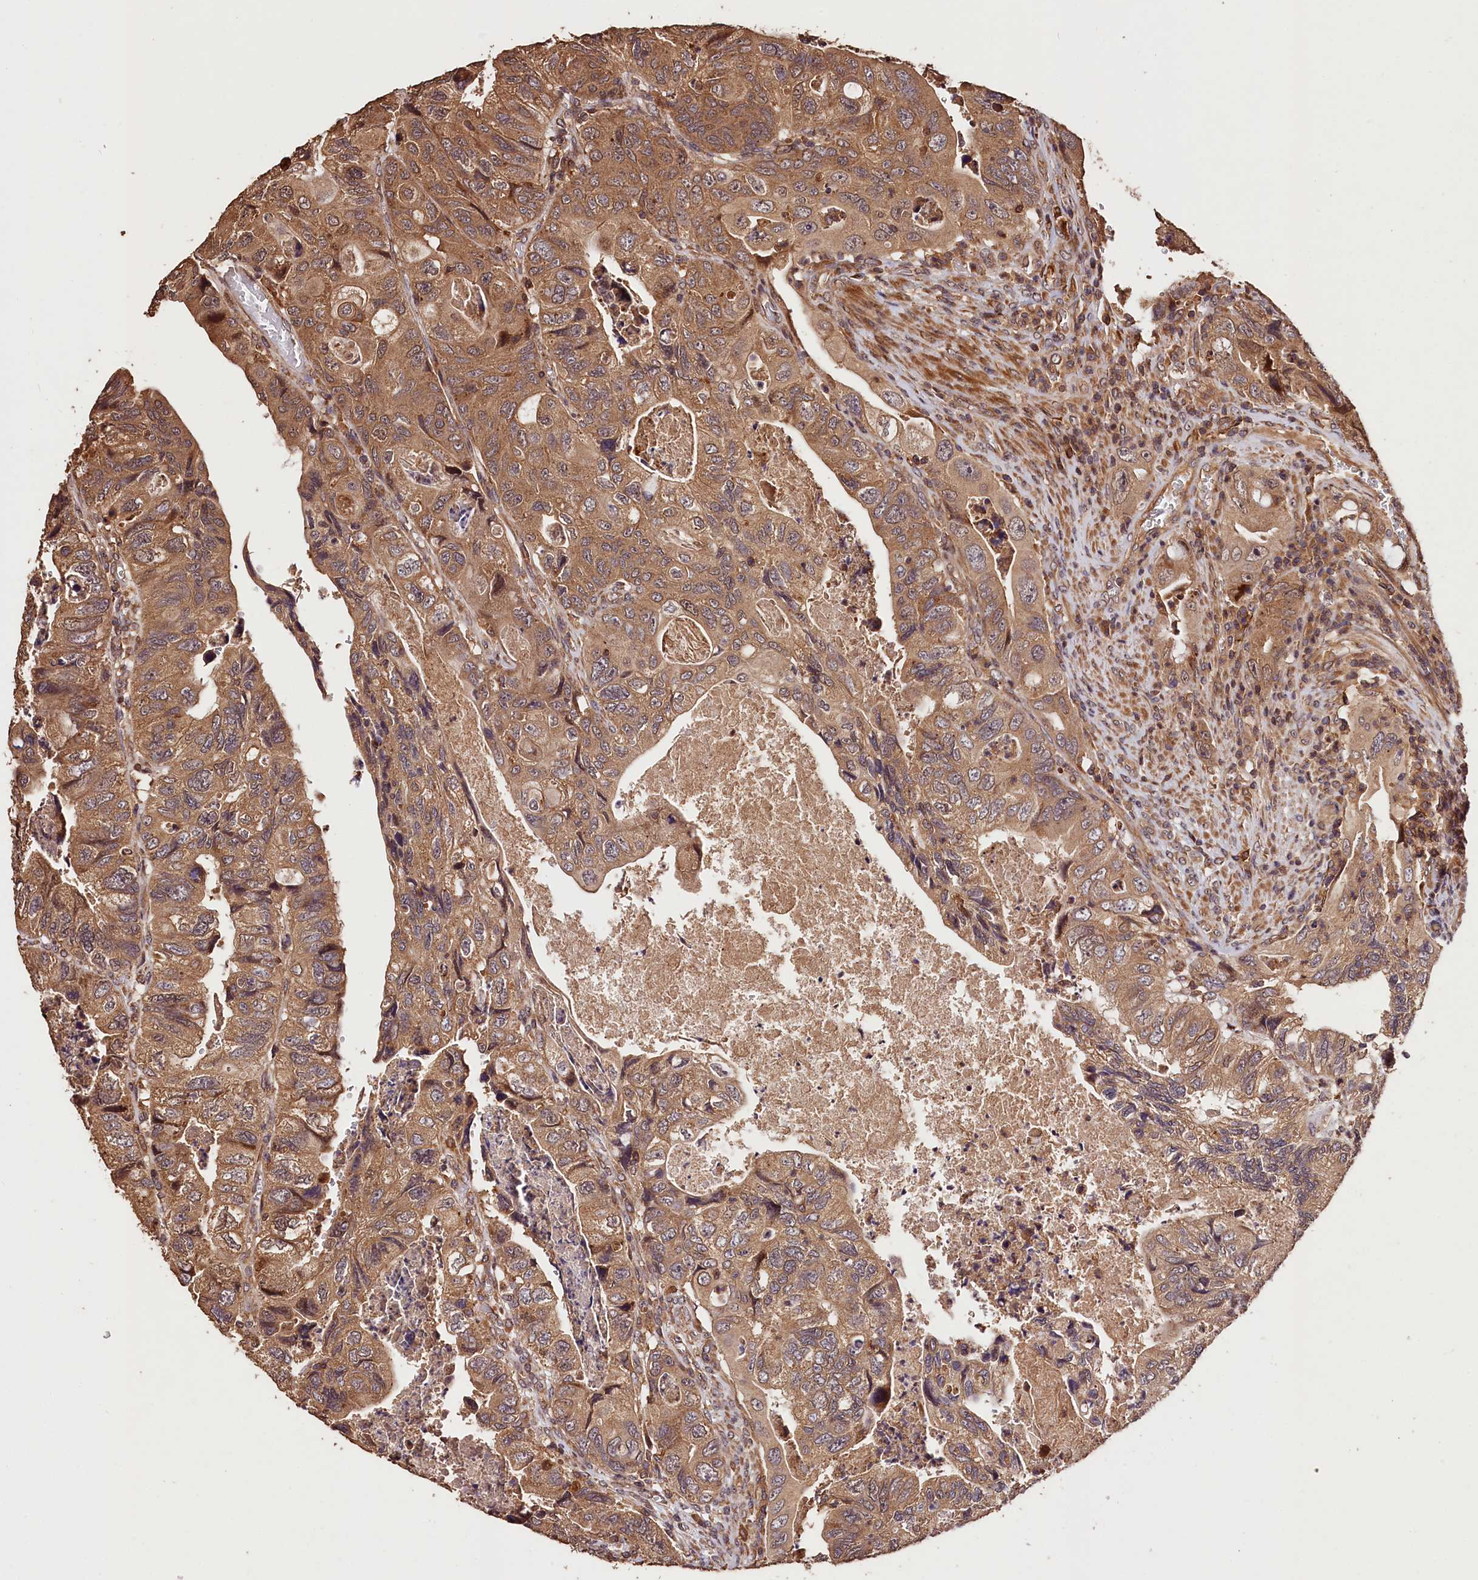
{"staining": {"intensity": "moderate", "quantity": ">75%", "location": "cytoplasmic/membranous"}, "tissue": "colorectal cancer", "cell_type": "Tumor cells", "image_type": "cancer", "snomed": [{"axis": "morphology", "description": "Adenocarcinoma, NOS"}, {"axis": "topography", "description": "Rectum"}], "caption": "This is an image of immunohistochemistry (IHC) staining of colorectal adenocarcinoma, which shows moderate expression in the cytoplasmic/membranous of tumor cells.", "gene": "KPTN", "patient": {"sex": "male", "age": 63}}